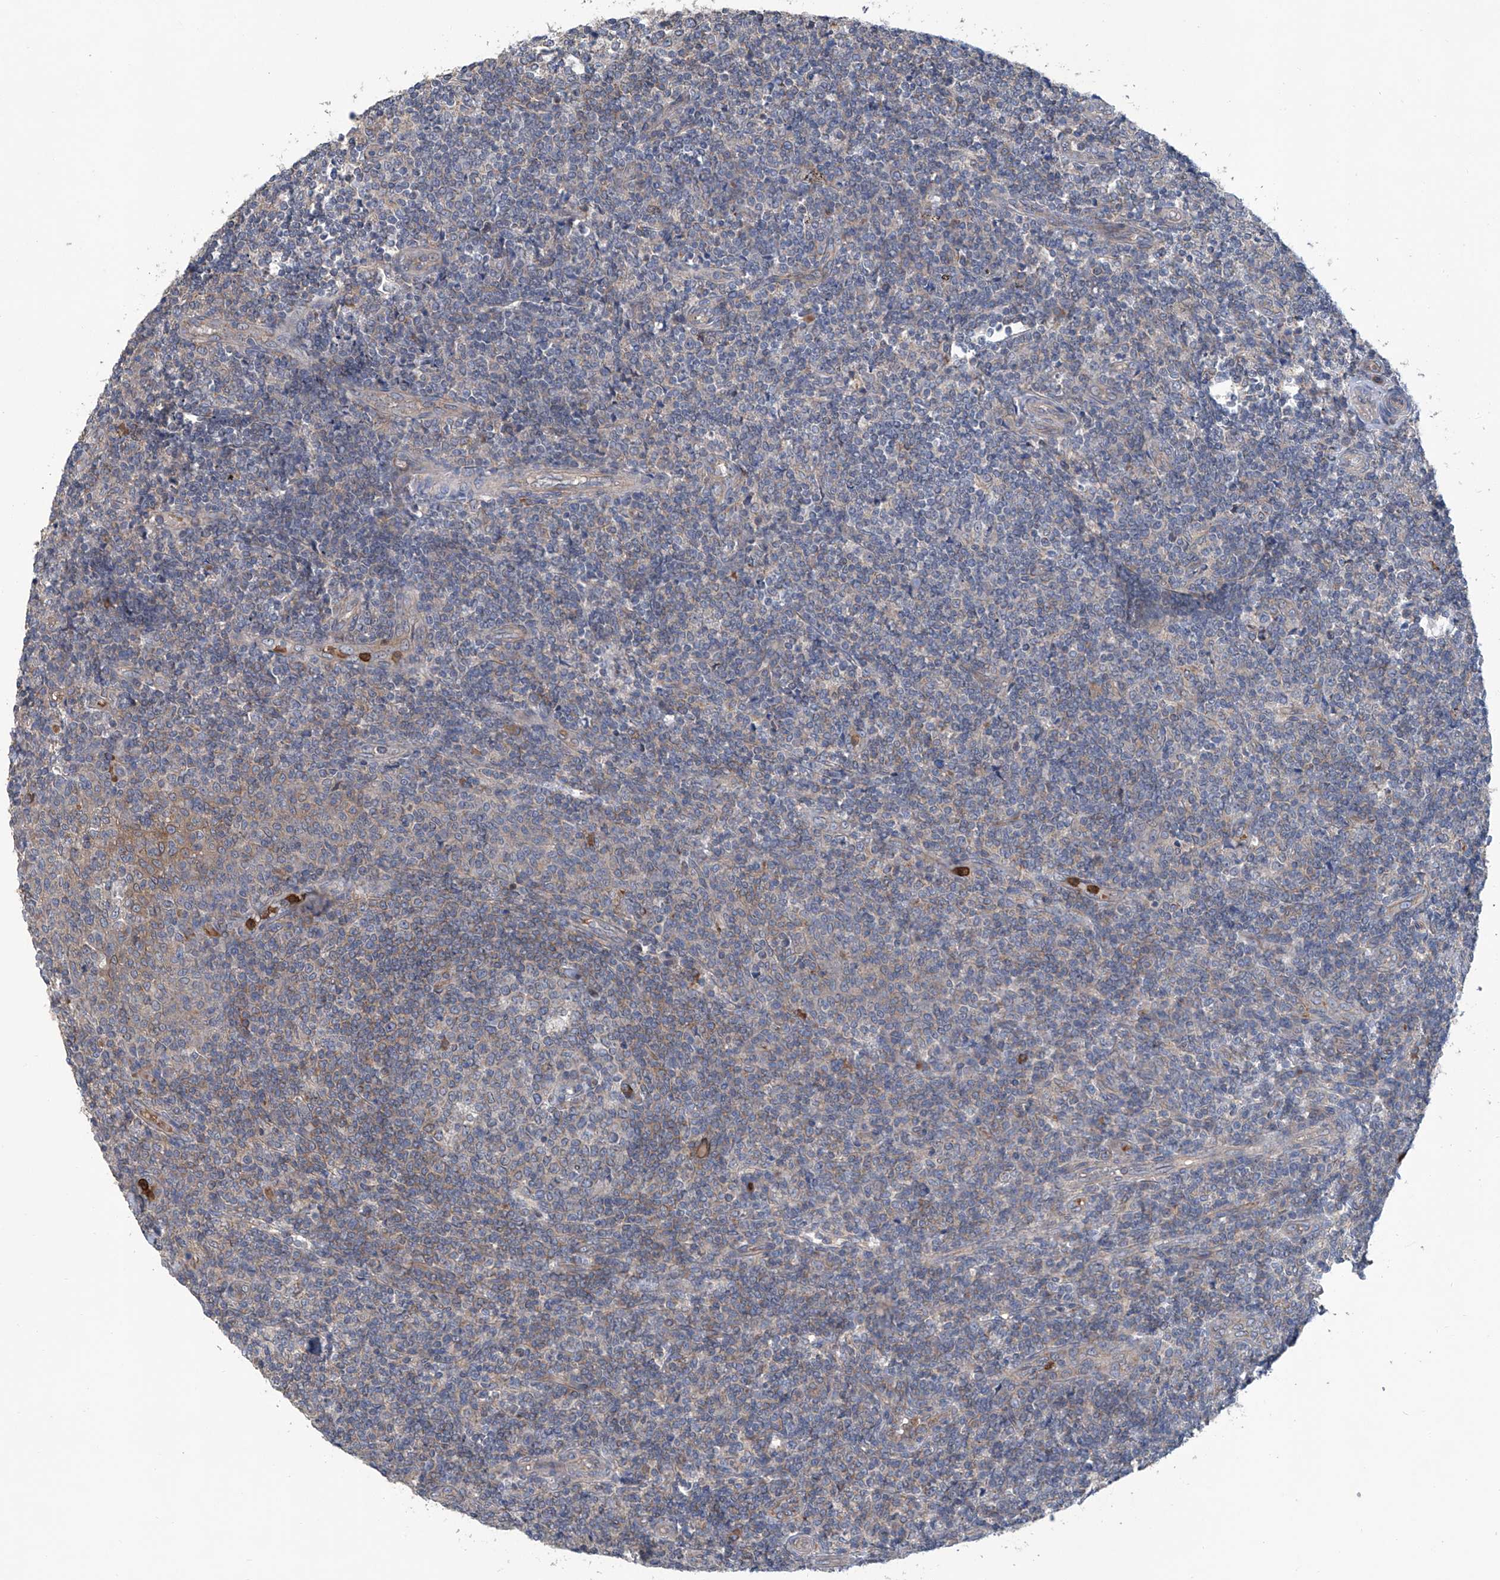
{"staining": {"intensity": "moderate", "quantity": "<25%", "location": "cytoplasmic/membranous"}, "tissue": "tonsil", "cell_type": "Germinal center cells", "image_type": "normal", "snomed": [{"axis": "morphology", "description": "Normal tissue, NOS"}, {"axis": "topography", "description": "Tonsil"}], "caption": "Protein staining by IHC shows moderate cytoplasmic/membranous positivity in approximately <25% of germinal center cells in unremarkable tonsil.", "gene": "EIF2D", "patient": {"sex": "female", "age": 19}}